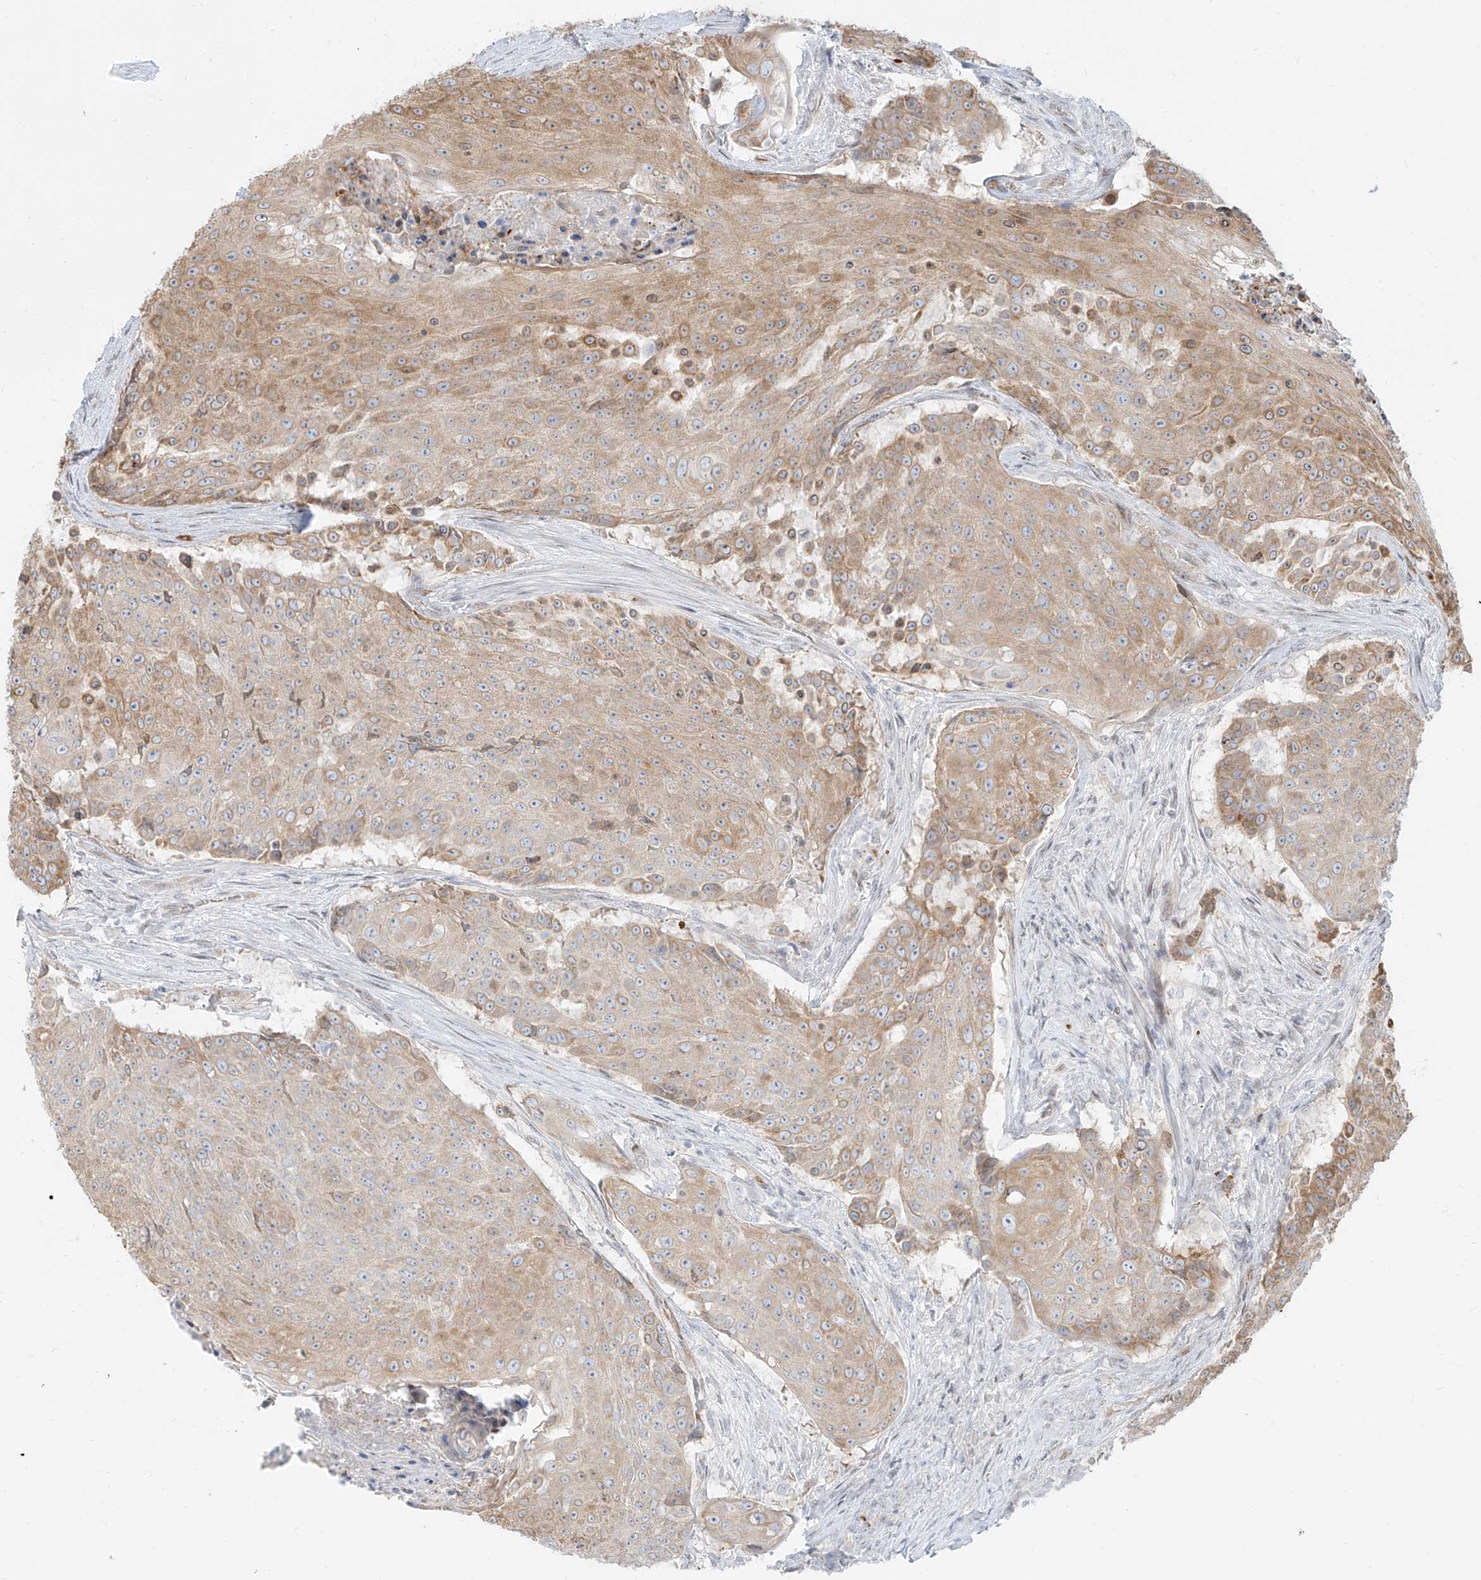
{"staining": {"intensity": "moderate", "quantity": "25%-75%", "location": "cytoplasmic/membranous"}, "tissue": "urothelial cancer", "cell_type": "Tumor cells", "image_type": "cancer", "snomed": [{"axis": "morphology", "description": "Urothelial carcinoma, High grade"}, {"axis": "topography", "description": "Urinary bladder"}], "caption": "Moderate cytoplasmic/membranous expression for a protein is appreciated in about 25%-75% of tumor cells of high-grade urothelial carcinoma using immunohistochemistry (IHC).", "gene": "NHSL1", "patient": {"sex": "female", "age": 63}}